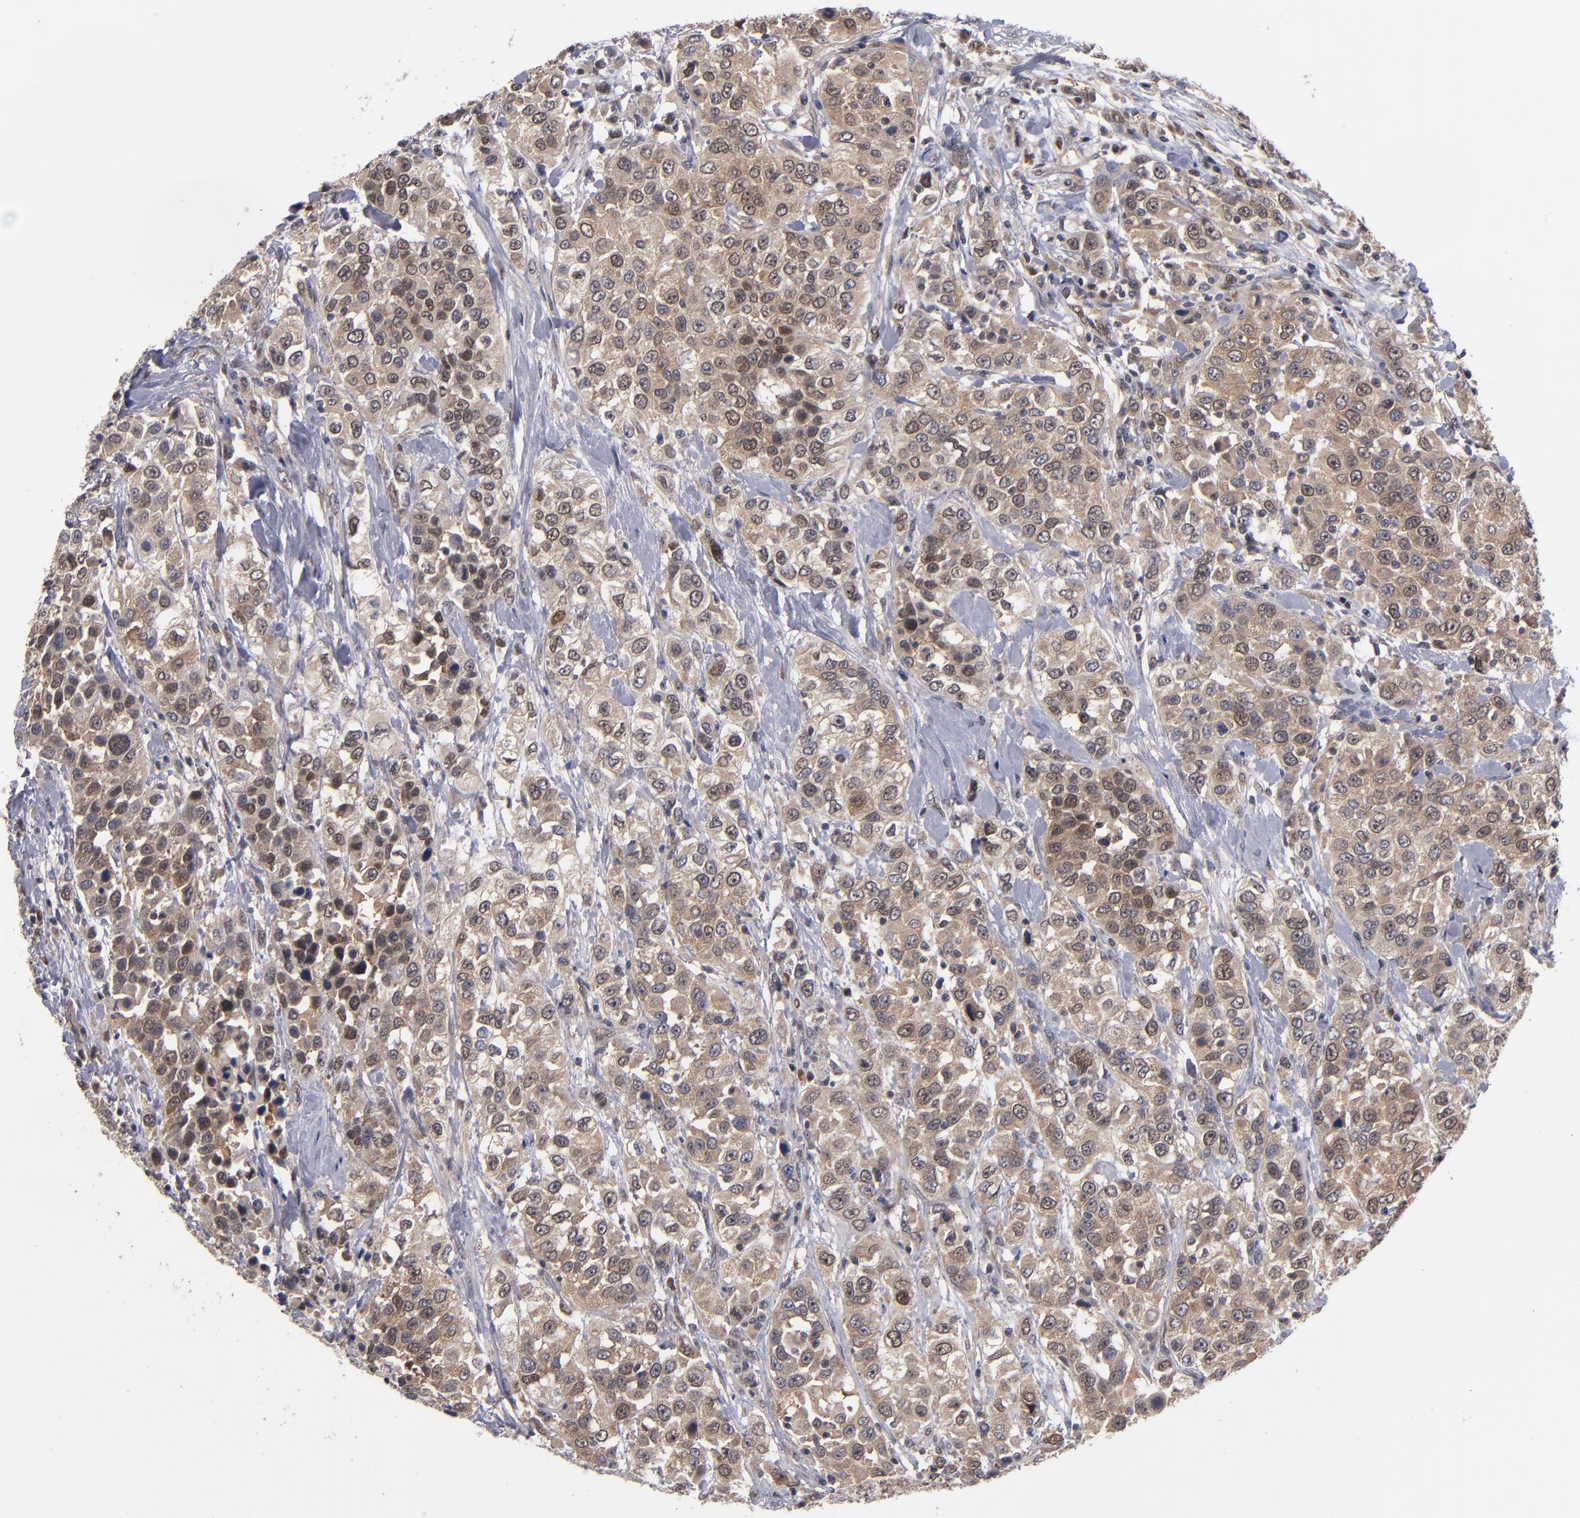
{"staining": {"intensity": "weak", "quantity": ">75%", "location": "cytoplasmic/membranous"}, "tissue": "urothelial cancer", "cell_type": "Tumor cells", "image_type": "cancer", "snomed": [{"axis": "morphology", "description": "Urothelial carcinoma, High grade"}, {"axis": "topography", "description": "Urinary bladder"}], "caption": "Urothelial cancer stained with DAB IHC exhibits low levels of weak cytoplasmic/membranous staining in approximately >75% of tumor cells.", "gene": "ALG13", "patient": {"sex": "female", "age": 80}}